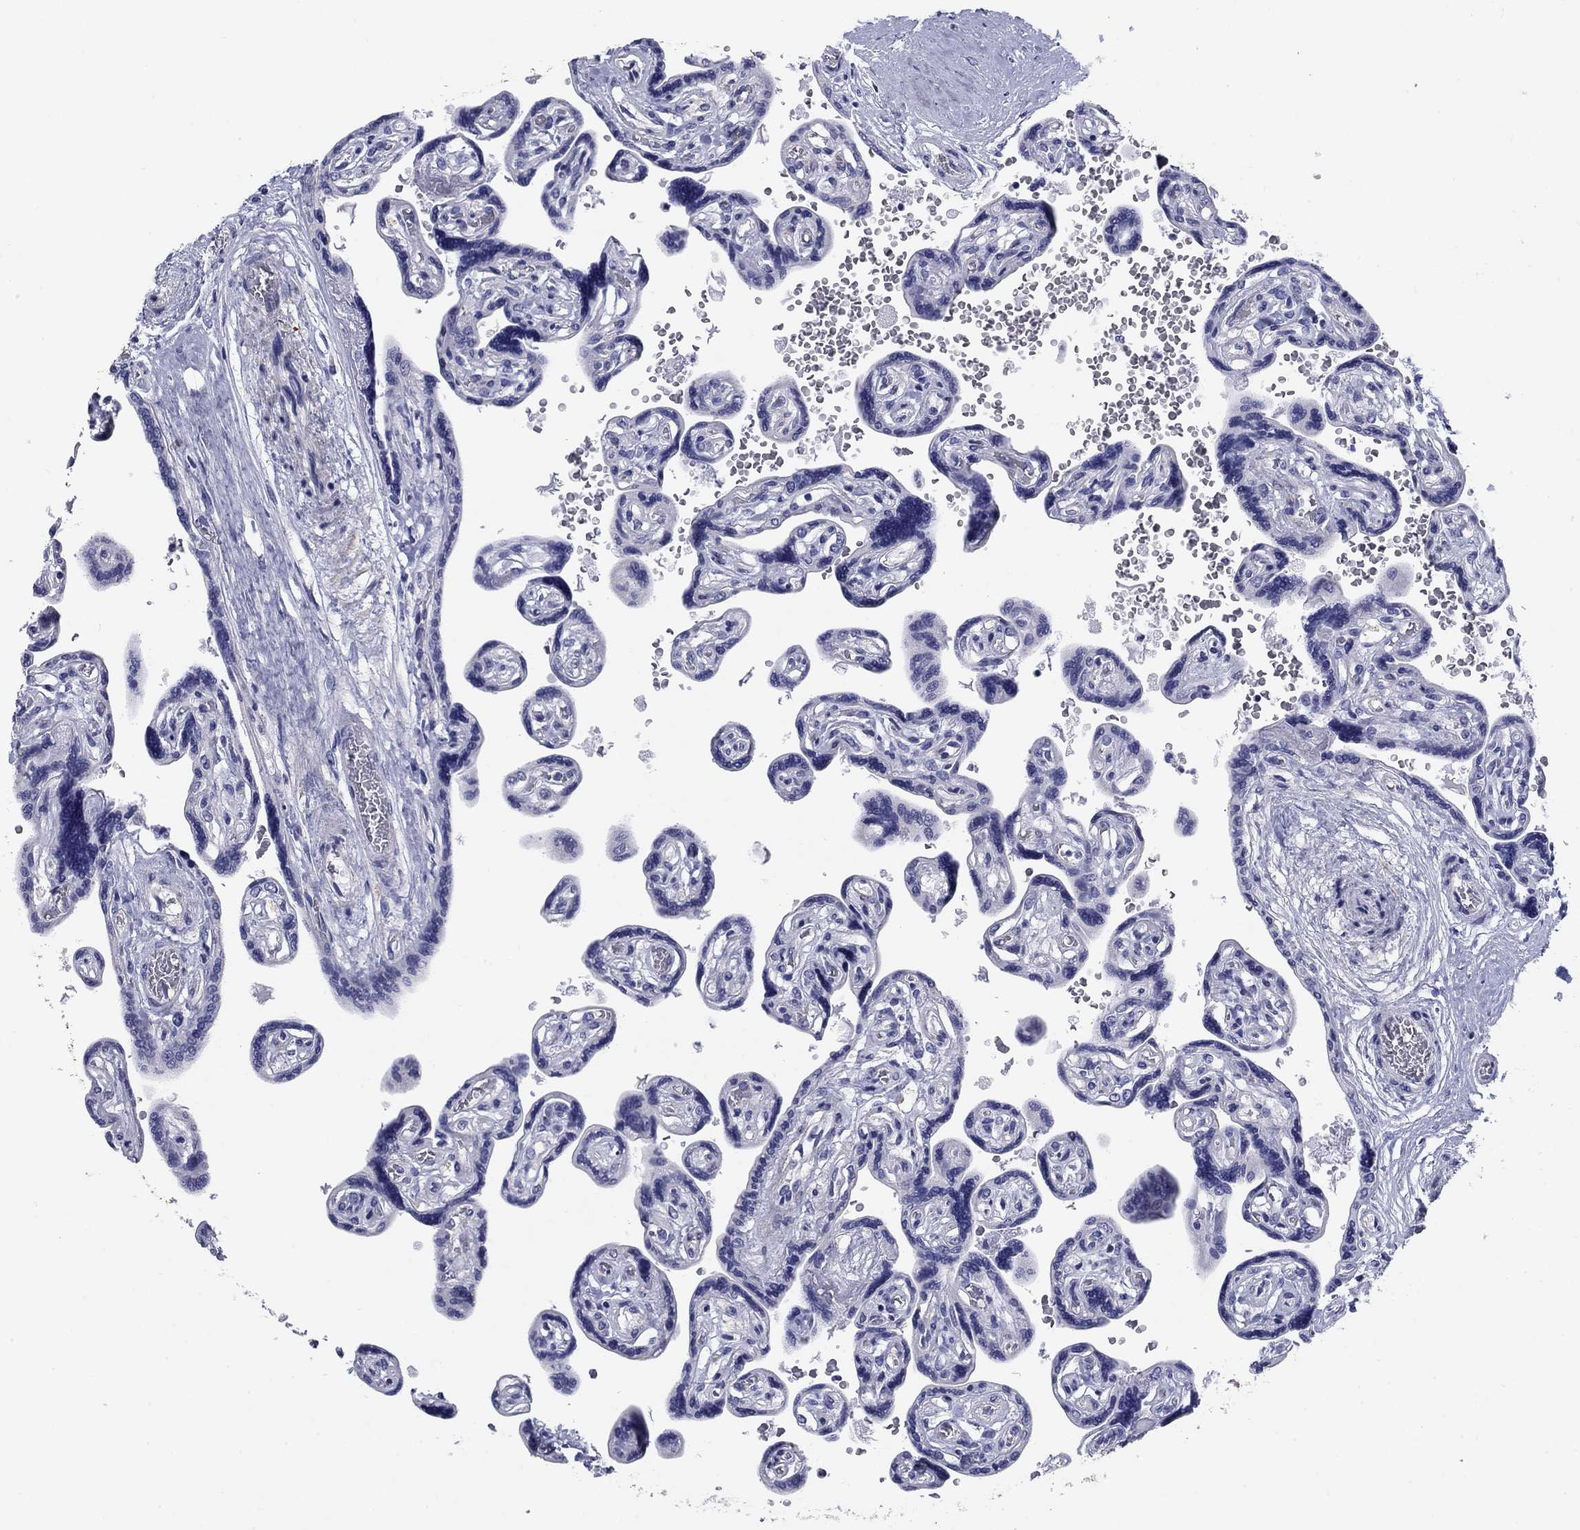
{"staining": {"intensity": "negative", "quantity": "none", "location": "none"}, "tissue": "placenta", "cell_type": "Decidual cells", "image_type": "normal", "snomed": [{"axis": "morphology", "description": "Normal tissue, NOS"}, {"axis": "topography", "description": "Placenta"}], "caption": "Immunohistochemistry photomicrograph of benign human placenta stained for a protein (brown), which exhibits no positivity in decidual cells. (DAB immunohistochemistry (IHC) with hematoxylin counter stain).", "gene": "PRKCG", "patient": {"sex": "female", "age": 32}}